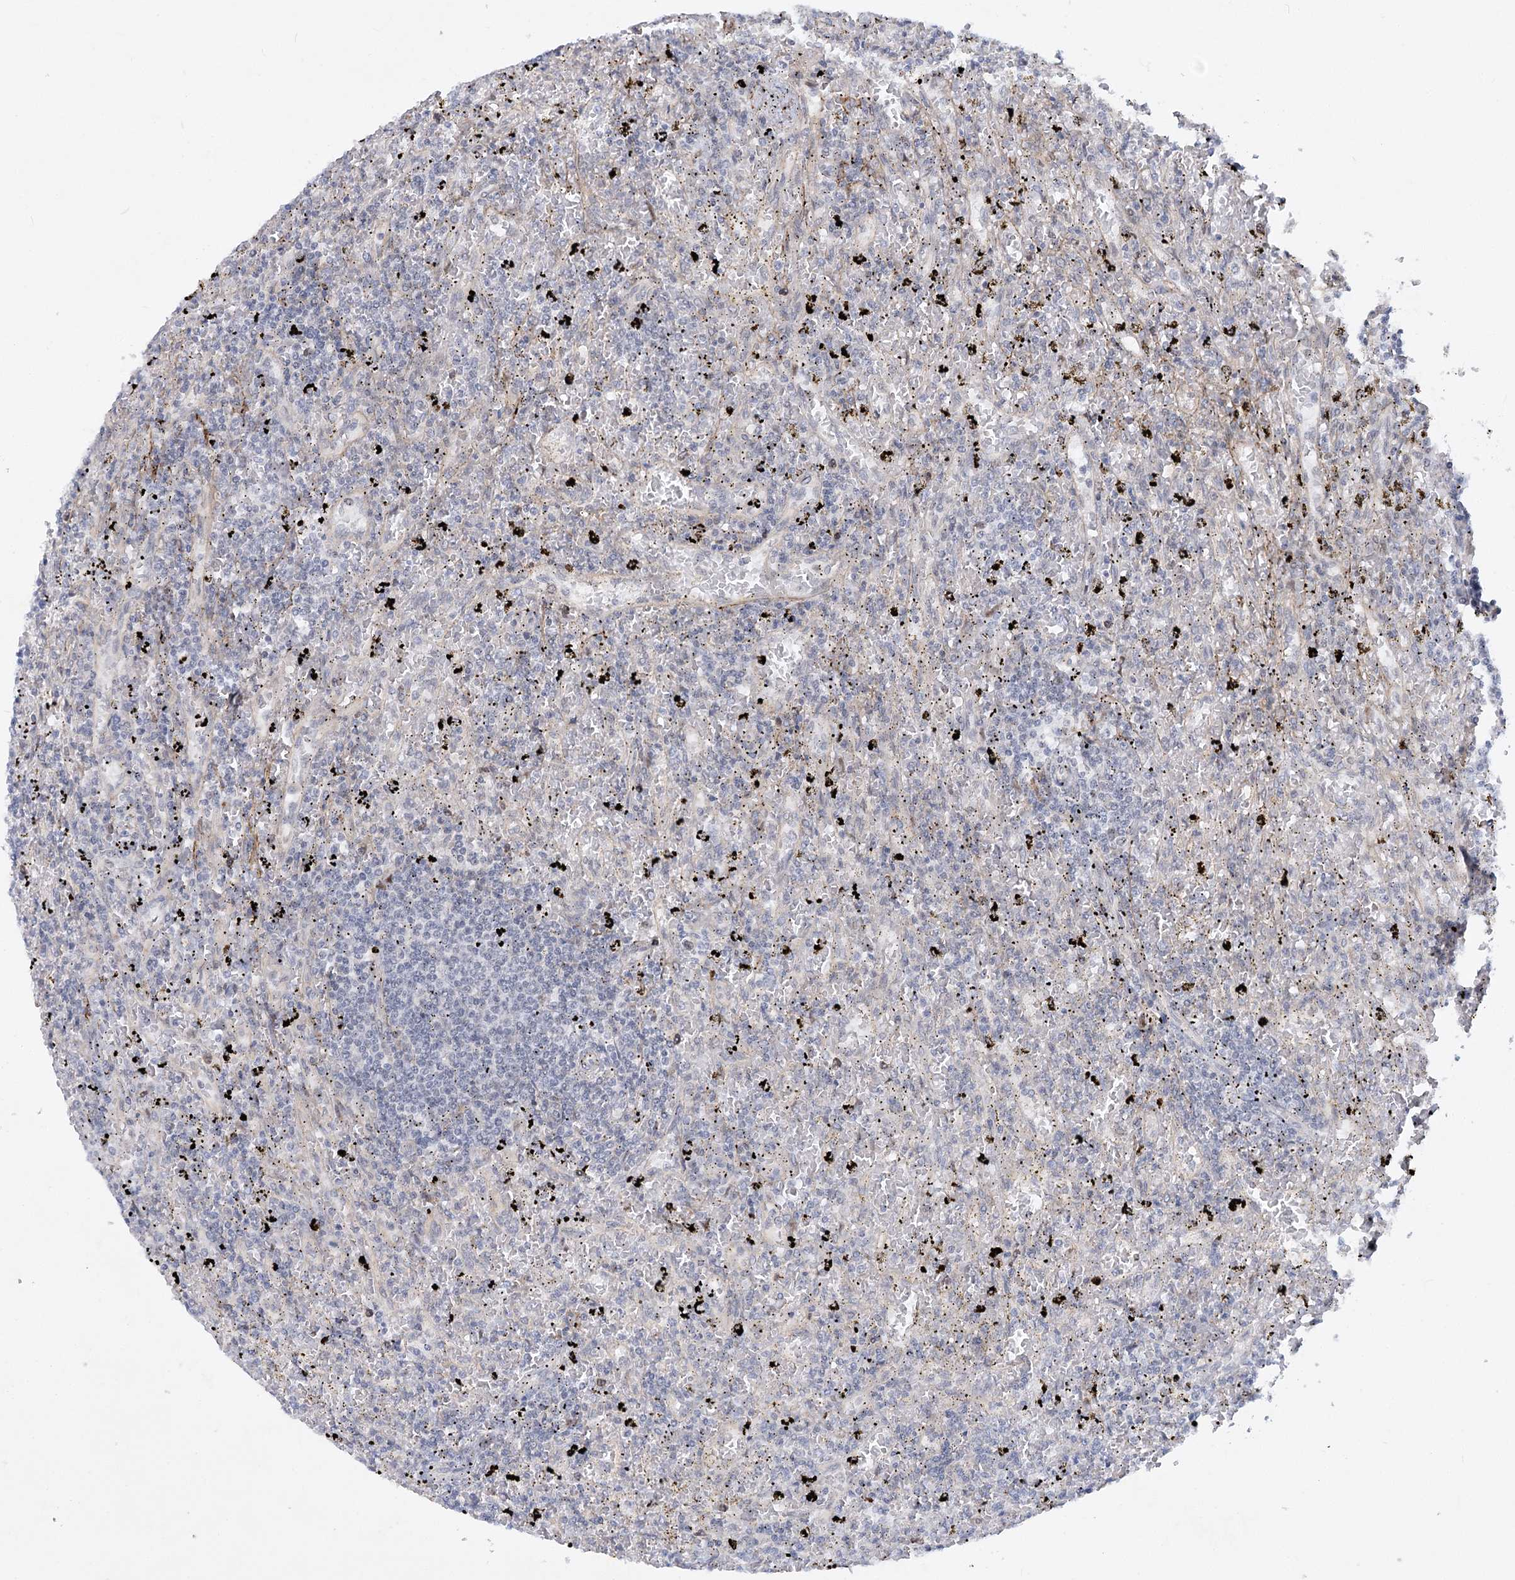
{"staining": {"intensity": "negative", "quantity": "none", "location": "none"}, "tissue": "lymphoma", "cell_type": "Tumor cells", "image_type": "cancer", "snomed": [{"axis": "morphology", "description": "Malignant lymphoma, non-Hodgkin's type, Low grade"}, {"axis": "topography", "description": "Spleen"}], "caption": "Tumor cells show no significant staining in low-grade malignant lymphoma, non-Hodgkin's type.", "gene": "ARSI", "patient": {"sex": "male", "age": 76}}